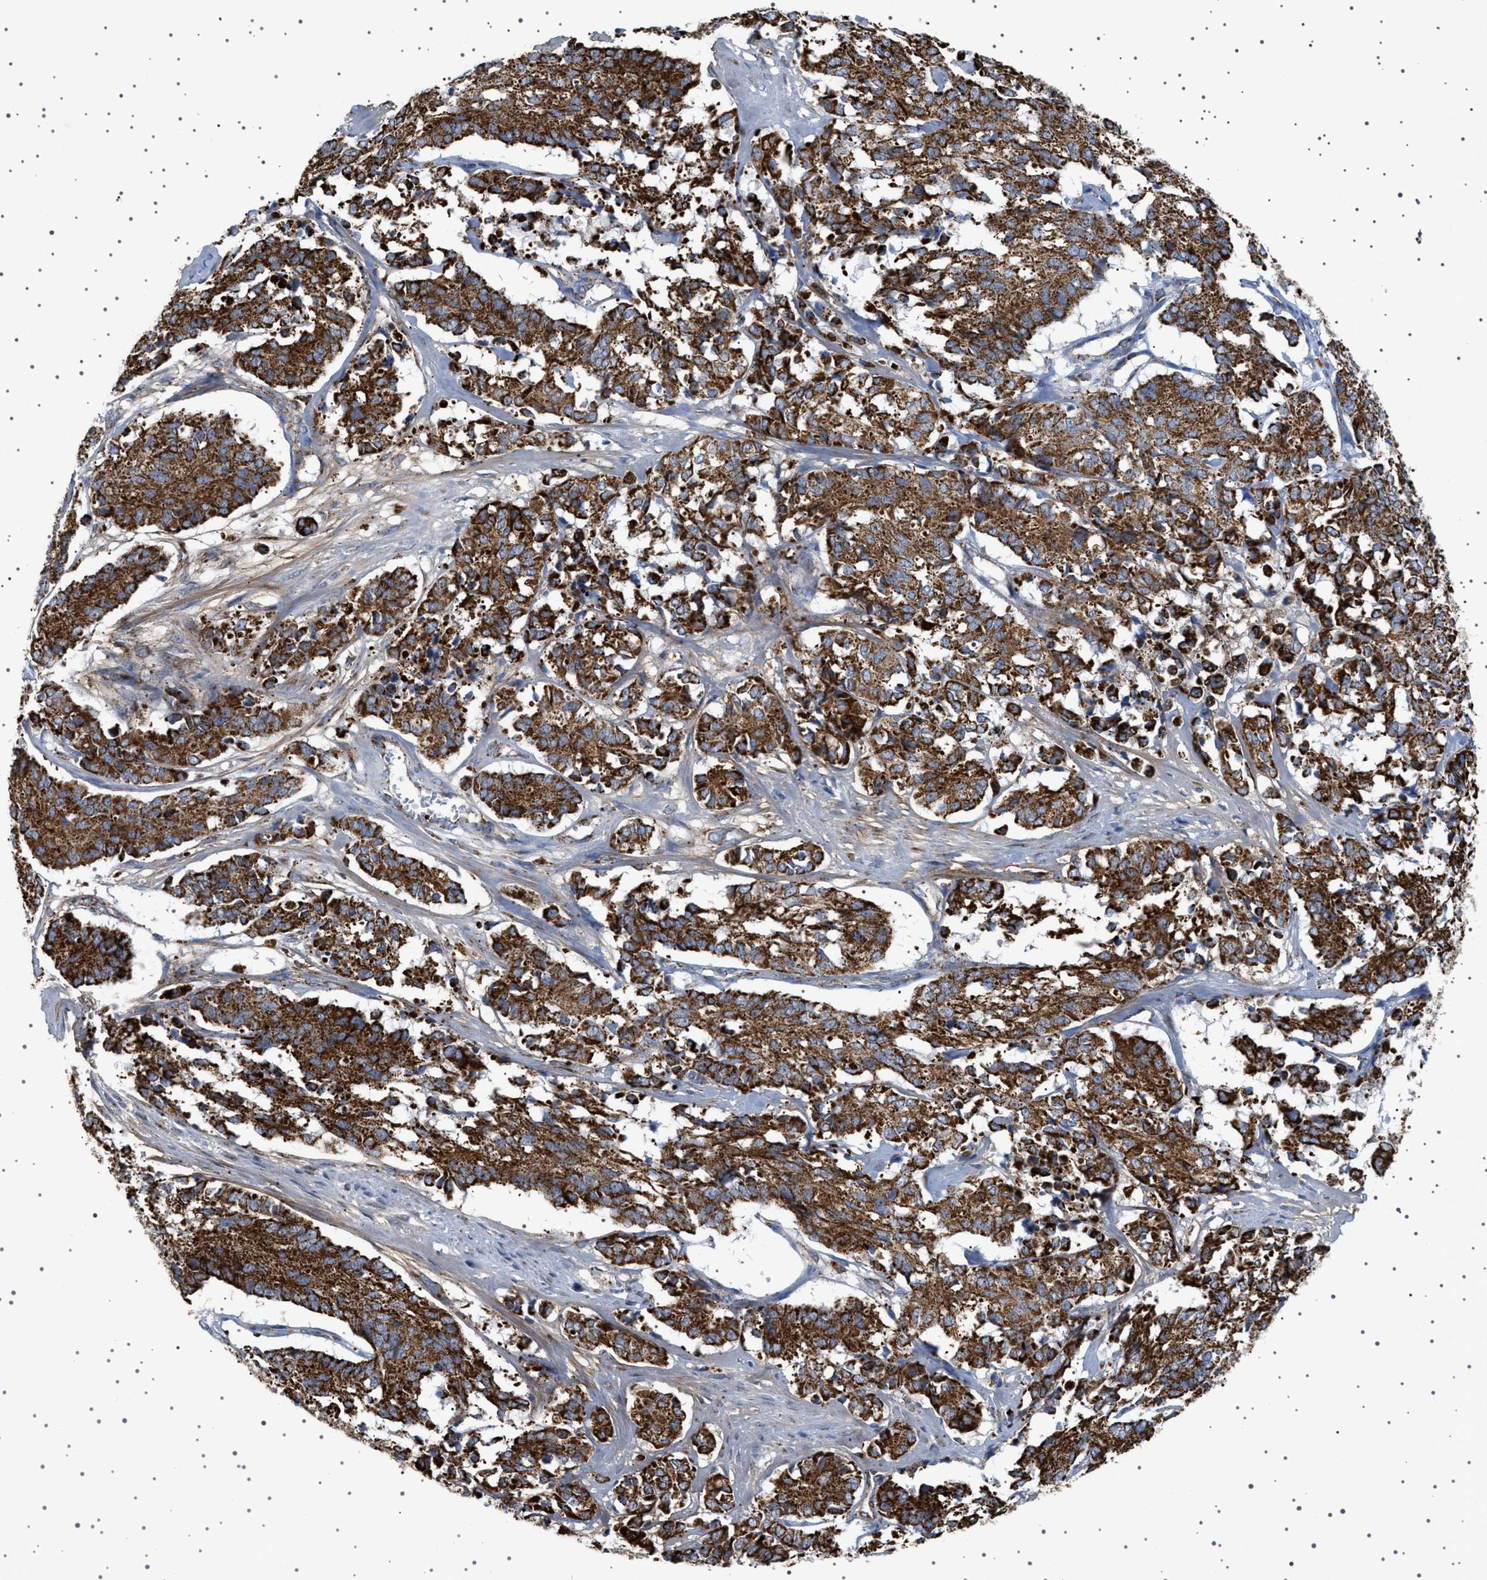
{"staining": {"intensity": "strong", "quantity": ">75%", "location": "cytoplasmic/membranous"}, "tissue": "cervical cancer", "cell_type": "Tumor cells", "image_type": "cancer", "snomed": [{"axis": "morphology", "description": "Squamous cell carcinoma, NOS"}, {"axis": "topography", "description": "Cervix"}], "caption": "Immunohistochemical staining of squamous cell carcinoma (cervical) exhibits high levels of strong cytoplasmic/membranous positivity in about >75% of tumor cells. The protein is stained brown, and the nuclei are stained in blue (DAB (3,3'-diaminobenzidine) IHC with brightfield microscopy, high magnification).", "gene": "UBXN8", "patient": {"sex": "female", "age": 35}}